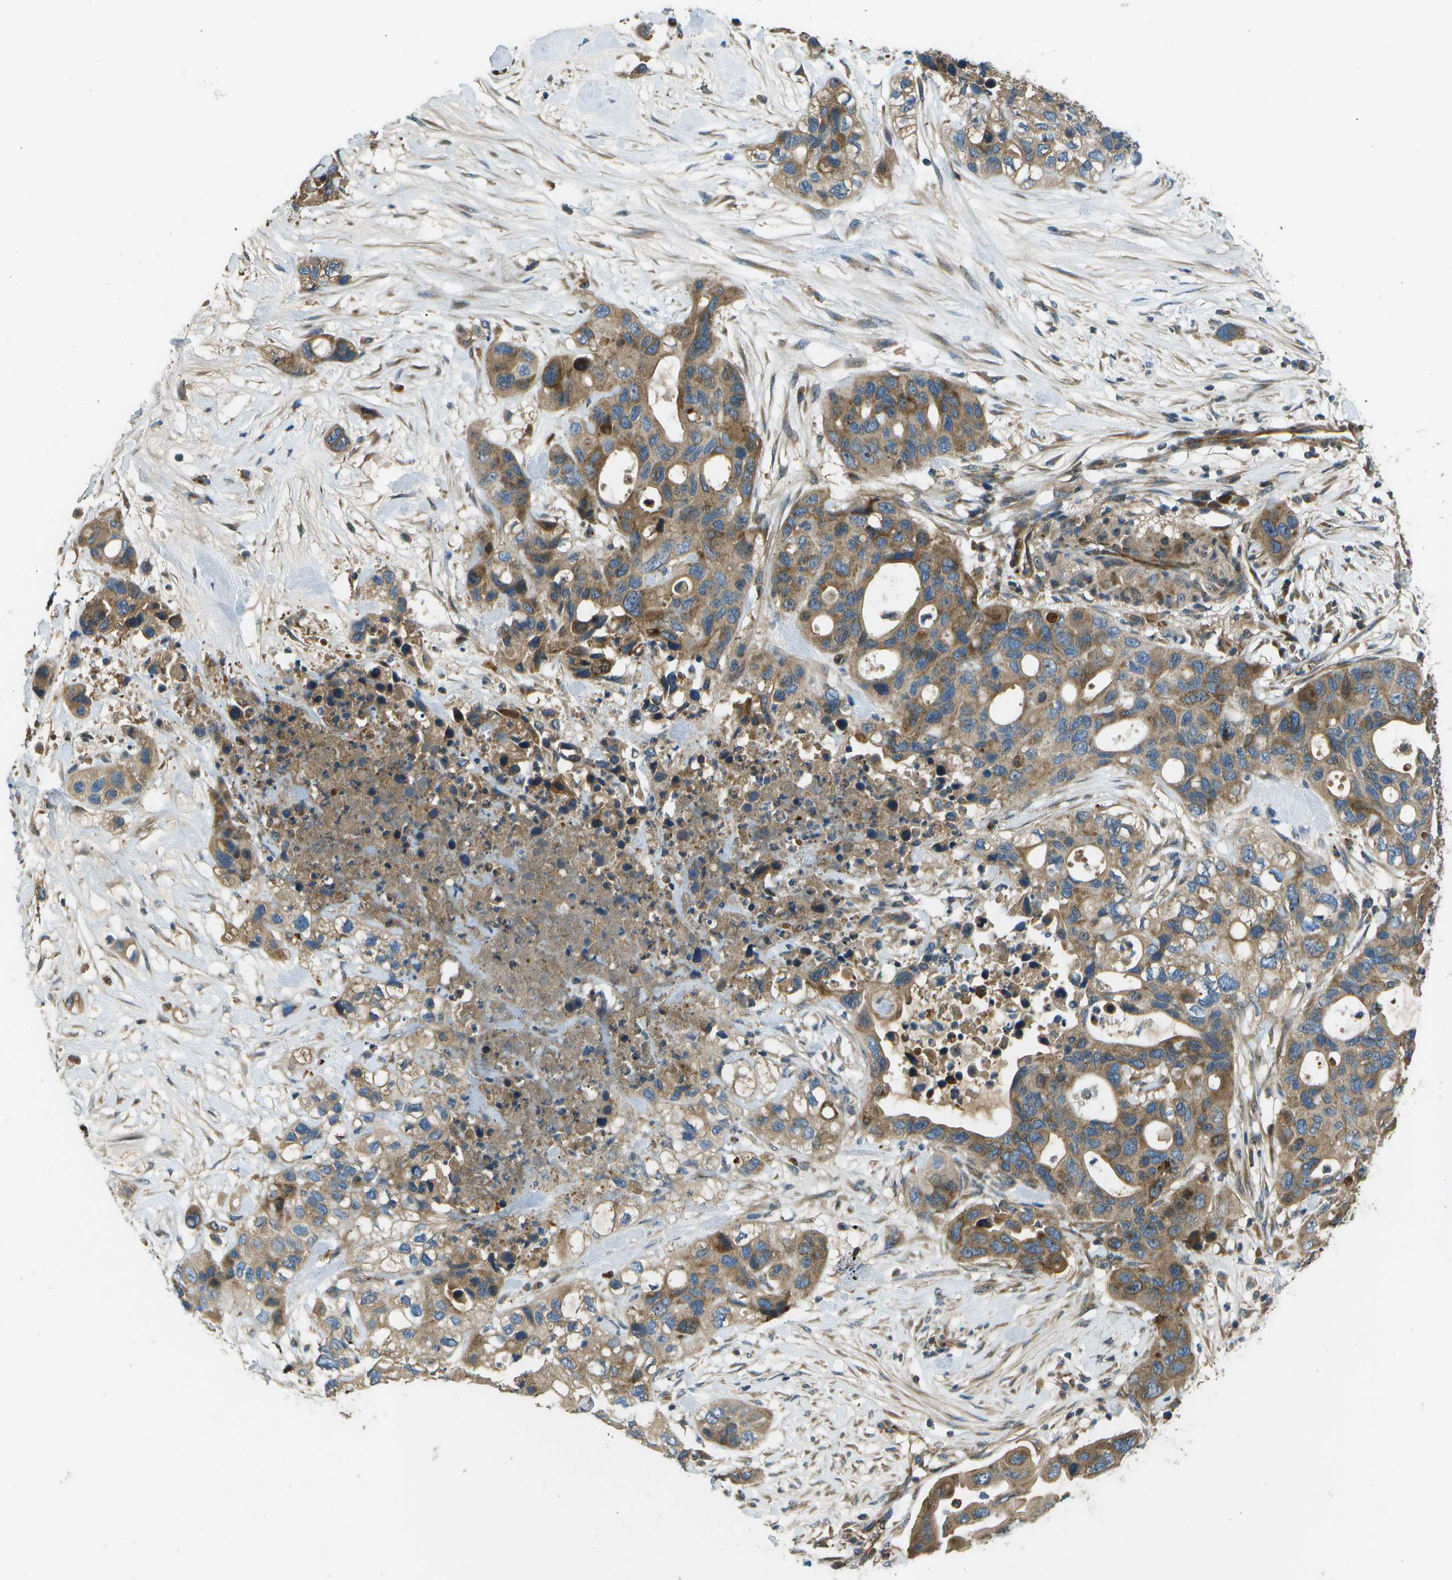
{"staining": {"intensity": "moderate", "quantity": ">75%", "location": "cytoplasmic/membranous"}, "tissue": "pancreatic cancer", "cell_type": "Tumor cells", "image_type": "cancer", "snomed": [{"axis": "morphology", "description": "Adenocarcinoma, NOS"}, {"axis": "topography", "description": "Pancreas"}], "caption": "Human pancreatic adenocarcinoma stained with a protein marker displays moderate staining in tumor cells.", "gene": "PXYLP1", "patient": {"sex": "female", "age": 71}}